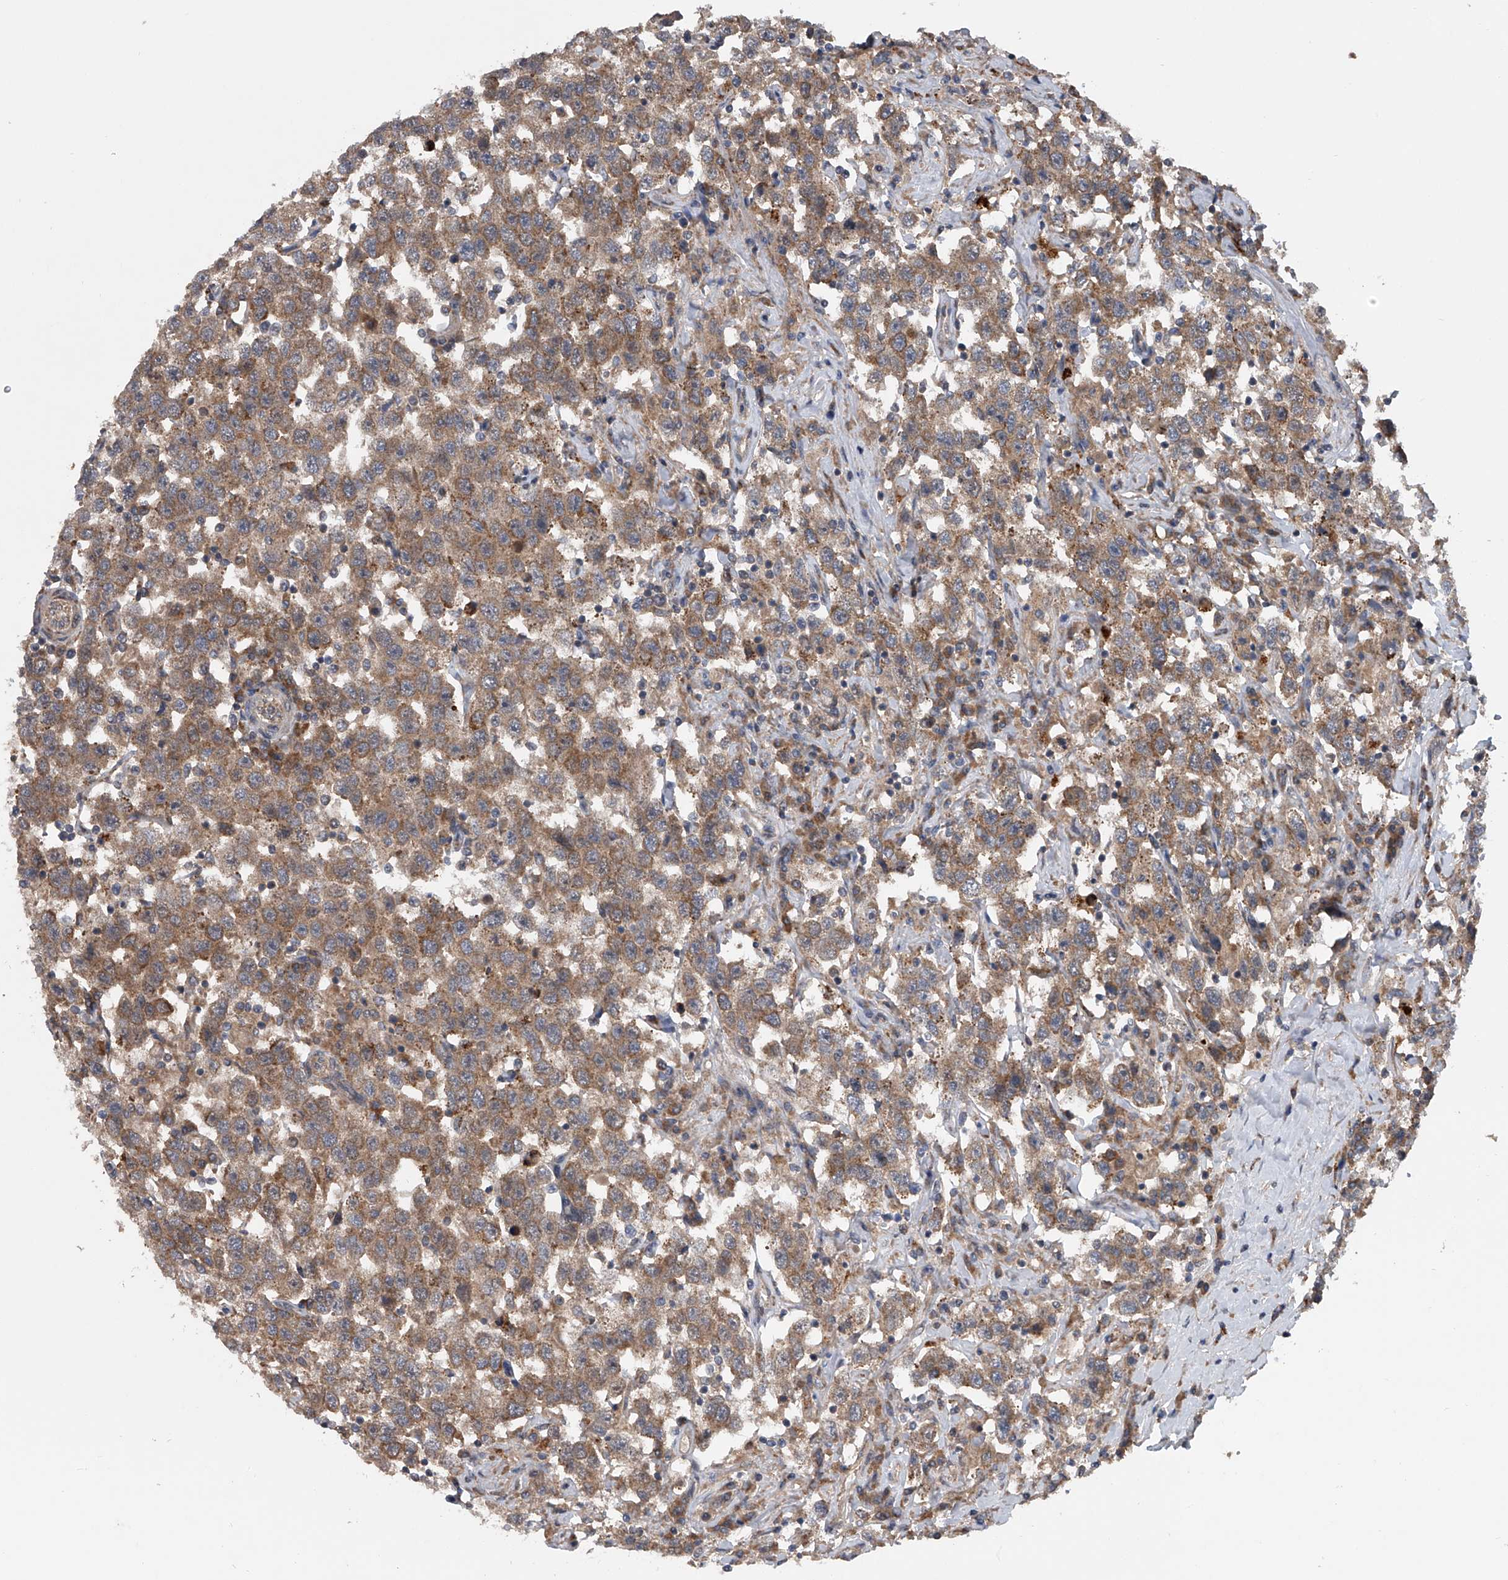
{"staining": {"intensity": "moderate", "quantity": ">75%", "location": "cytoplasmic/membranous"}, "tissue": "testis cancer", "cell_type": "Tumor cells", "image_type": "cancer", "snomed": [{"axis": "morphology", "description": "Seminoma, NOS"}, {"axis": "topography", "description": "Testis"}], "caption": "Testis seminoma stained with a protein marker exhibits moderate staining in tumor cells.", "gene": "GEMIN8", "patient": {"sex": "male", "age": 41}}